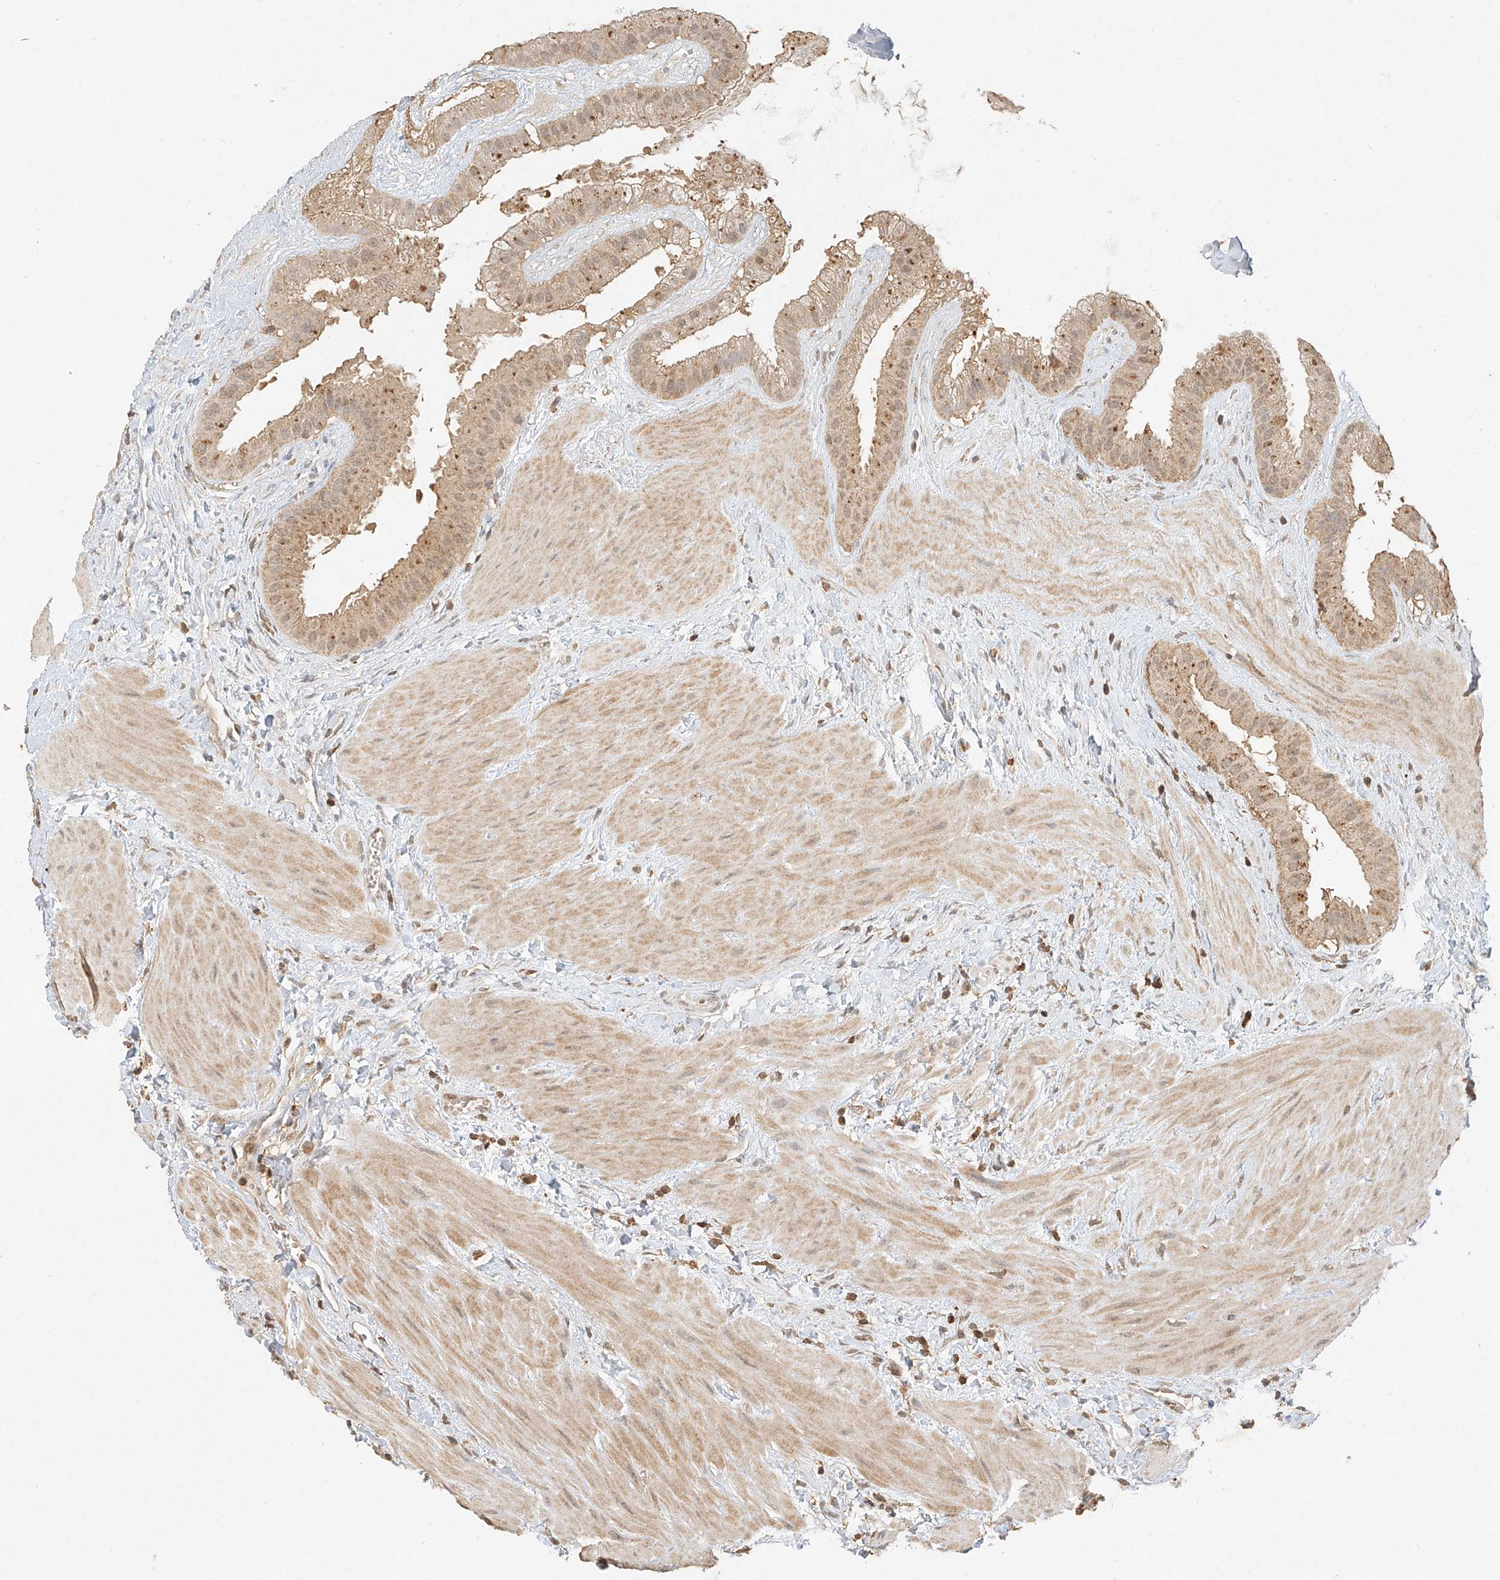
{"staining": {"intensity": "moderate", "quantity": ">75%", "location": "cytoplasmic/membranous"}, "tissue": "gallbladder", "cell_type": "Glandular cells", "image_type": "normal", "snomed": [{"axis": "morphology", "description": "Normal tissue, NOS"}, {"axis": "topography", "description": "Gallbladder"}], "caption": "Benign gallbladder was stained to show a protein in brown. There is medium levels of moderate cytoplasmic/membranous expression in about >75% of glandular cells. (Brightfield microscopy of DAB IHC at high magnification).", "gene": "CXorf58", "patient": {"sex": "male", "age": 55}}